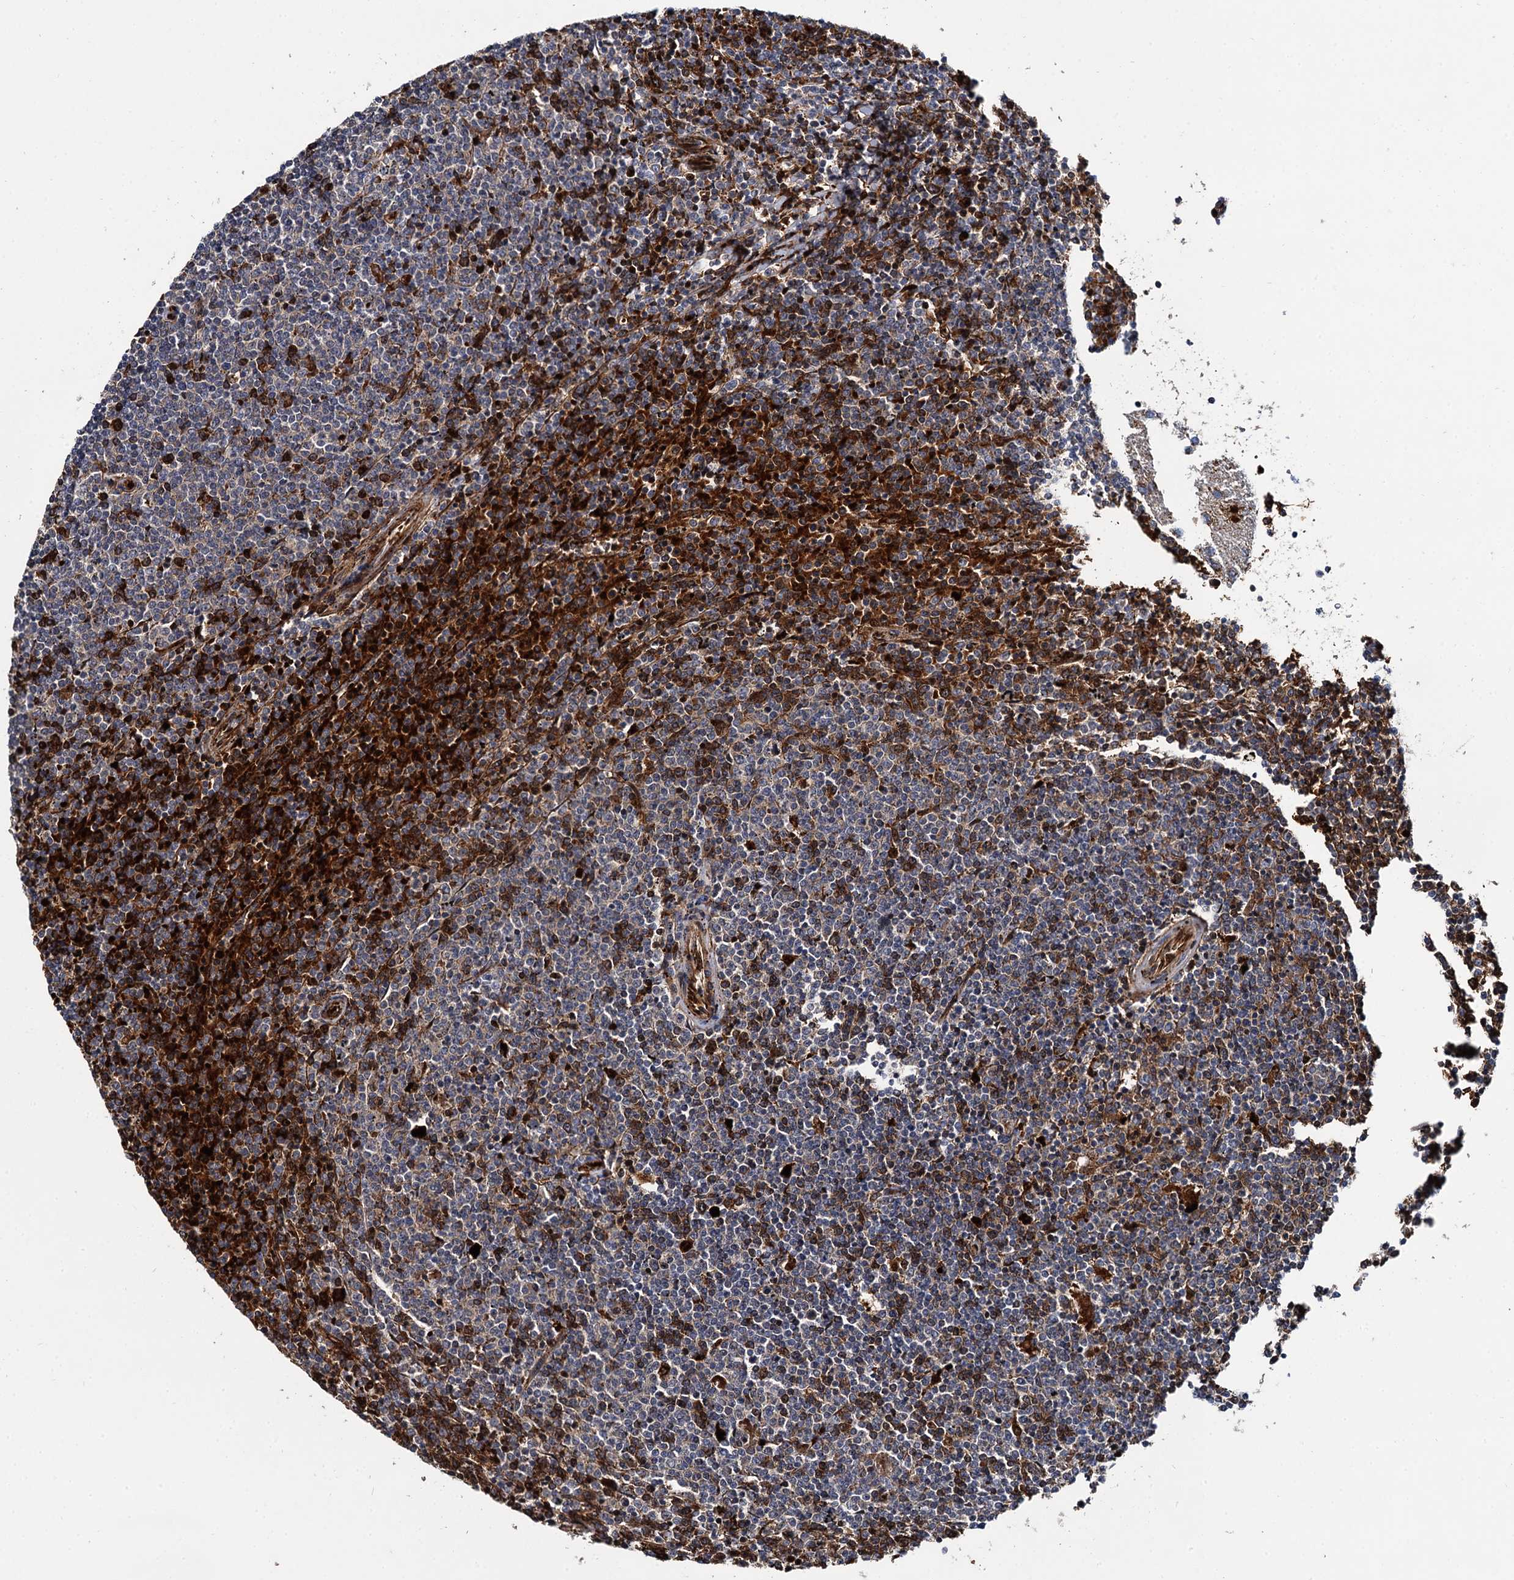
{"staining": {"intensity": "negative", "quantity": "none", "location": "none"}, "tissue": "lymphoma", "cell_type": "Tumor cells", "image_type": "cancer", "snomed": [{"axis": "morphology", "description": "Malignant lymphoma, non-Hodgkin's type, Low grade"}, {"axis": "topography", "description": "Spleen"}], "caption": "IHC of human low-grade malignant lymphoma, non-Hodgkin's type displays no staining in tumor cells.", "gene": "GBA1", "patient": {"sex": "female", "age": 50}}